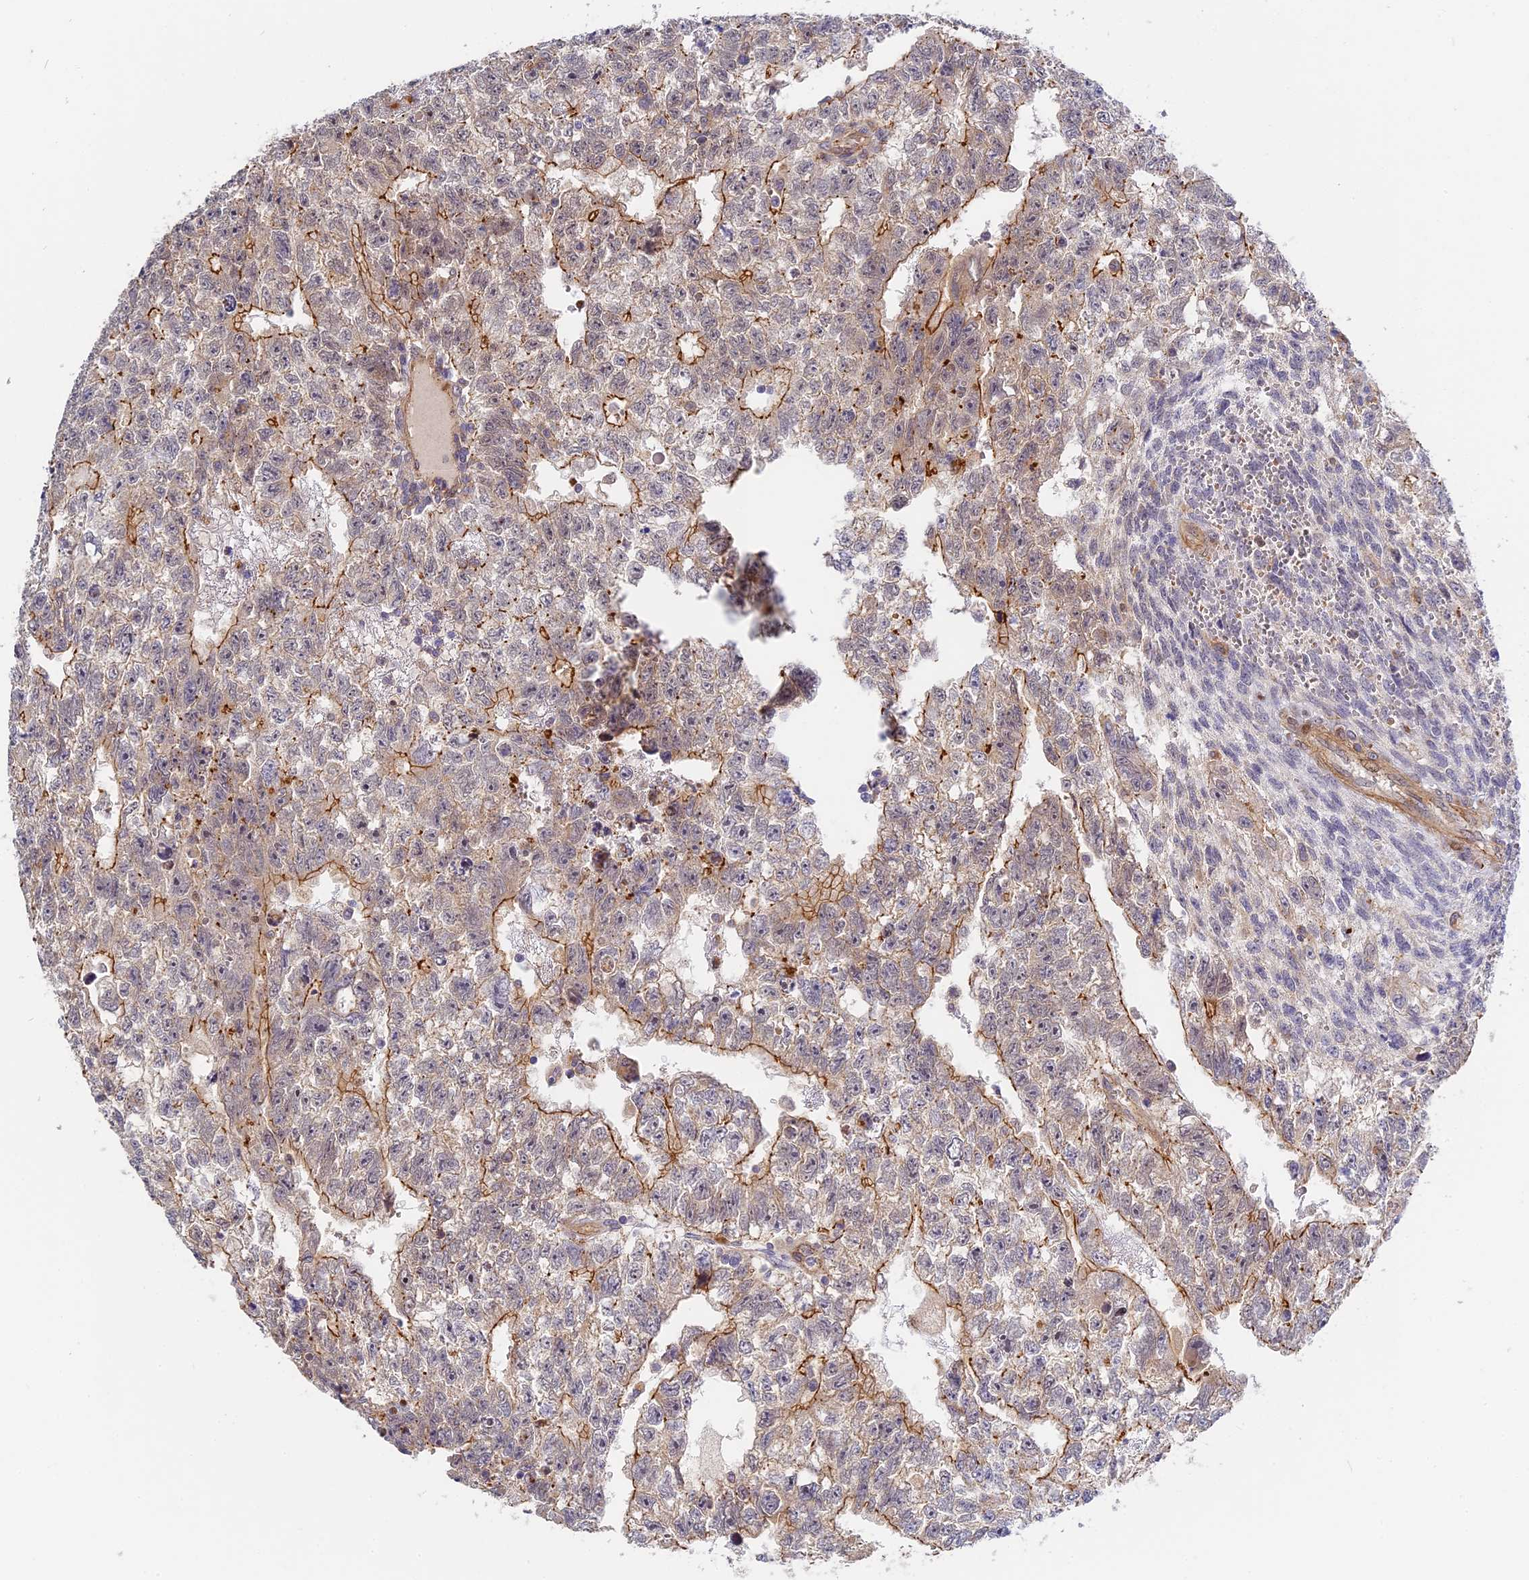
{"staining": {"intensity": "moderate", "quantity": "25%-75%", "location": "cytoplasmic/membranous"}, "tissue": "testis cancer", "cell_type": "Tumor cells", "image_type": "cancer", "snomed": [{"axis": "morphology", "description": "Carcinoma, Embryonal, NOS"}, {"axis": "topography", "description": "Testis"}], "caption": "The micrograph displays a brown stain indicating the presence of a protein in the cytoplasmic/membranous of tumor cells in testis cancer (embryonal carcinoma). (DAB (3,3'-diaminobenzidine) = brown stain, brightfield microscopy at high magnification).", "gene": "MISP3", "patient": {"sex": "male", "age": 26}}